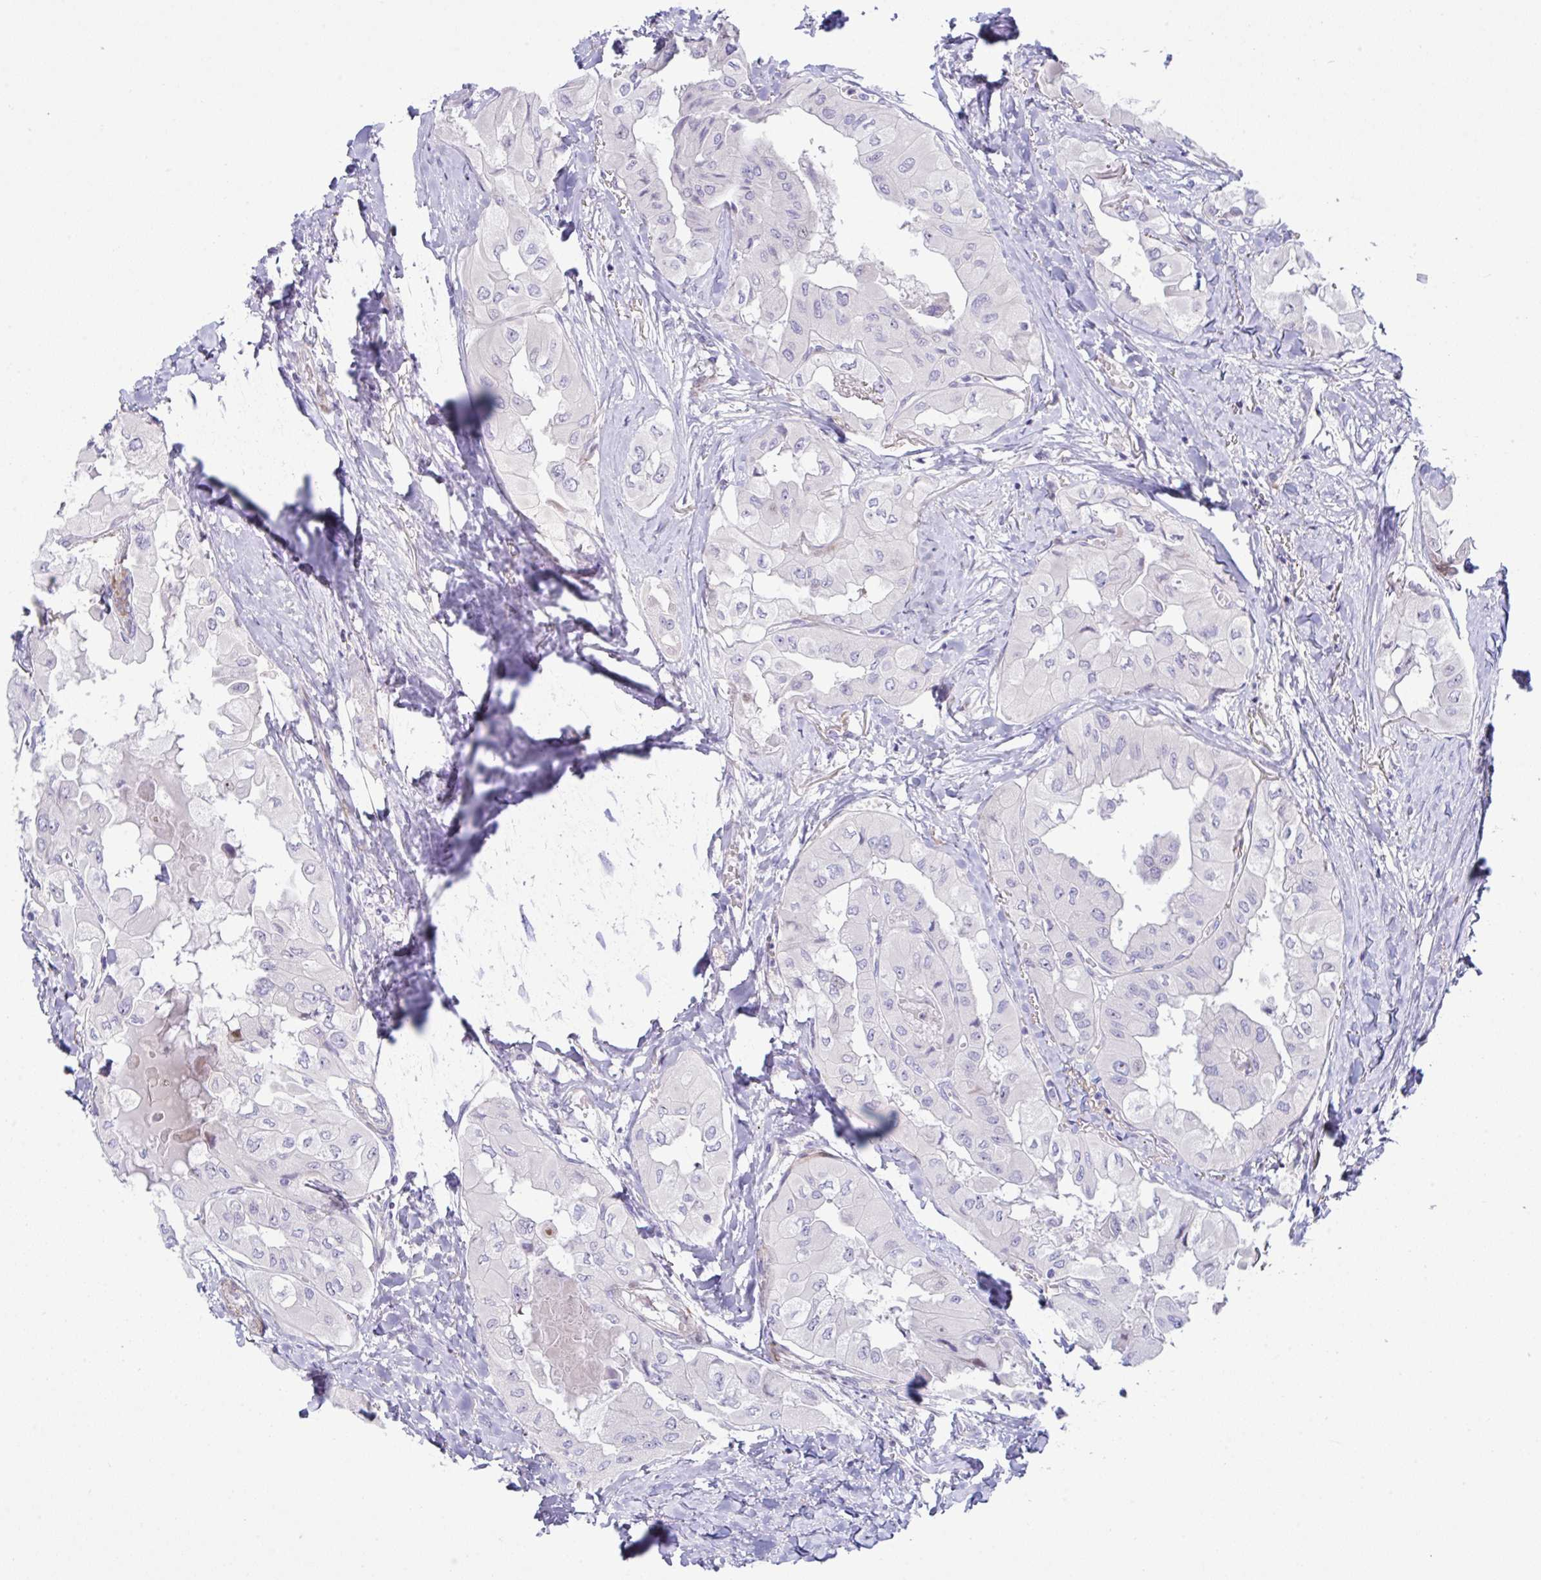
{"staining": {"intensity": "negative", "quantity": "none", "location": "none"}, "tissue": "thyroid cancer", "cell_type": "Tumor cells", "image_type": "cancer", "snomed": [{"axis": "morphology", "description": "Normal tissue, NOS"}, {"axis": "morphology", "description": "Papillary adenocarcinoma, NOS"}, {"axis": "topography", "description": "Thyroid gland"}], "caption": "Papillary adenocarcinoma (thyroid) stained for a protein using immunohistochemistry shows no positivity tumor cells.", "gene": "ZNF713", "patient": {"sex": "female", "age": 59}}